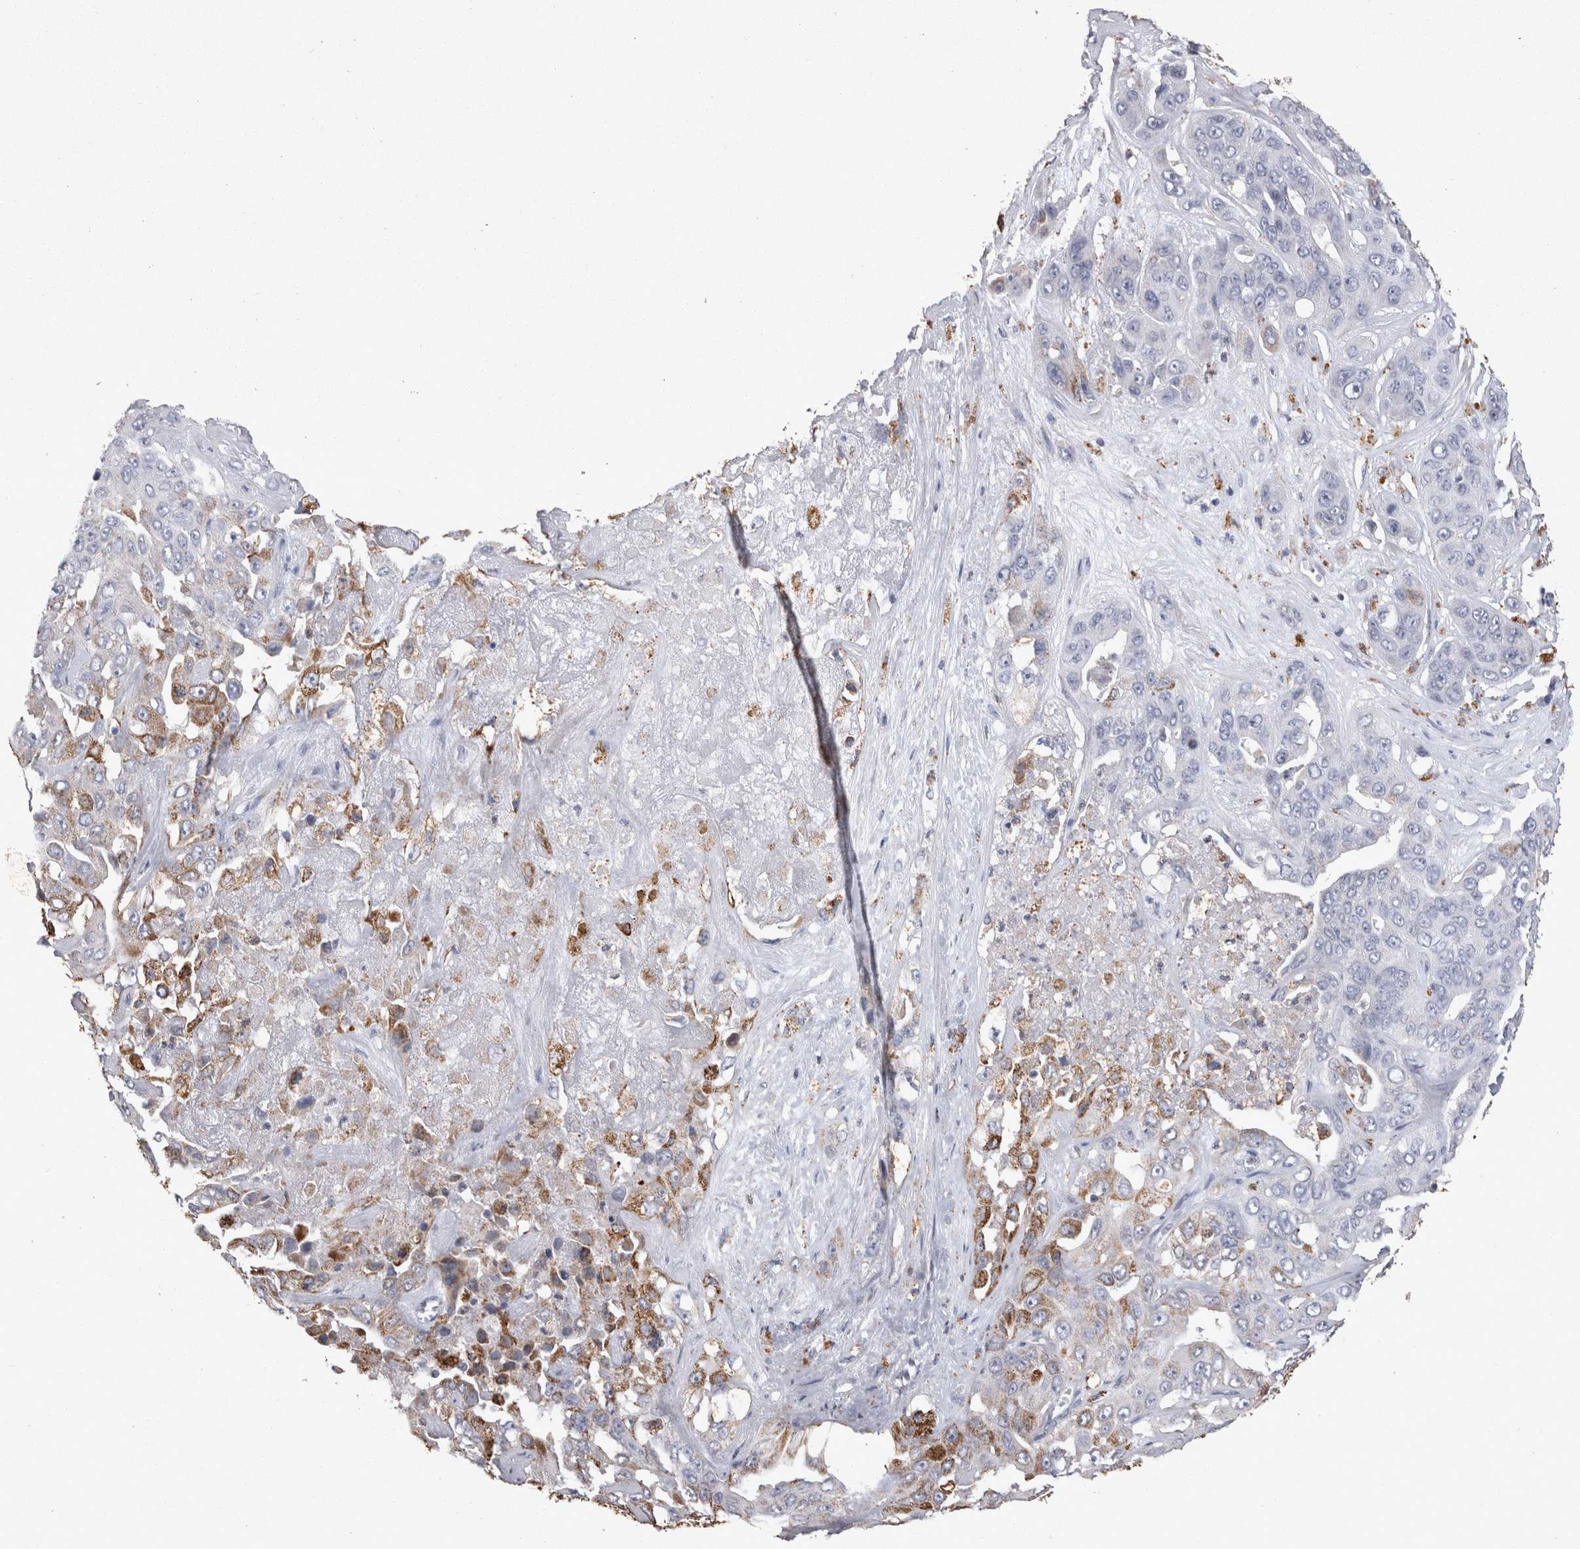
{"staining": {"intensity": "moderate", "quantity": "<25%", "location": "cytoplasmic/membranous"}, "tissue": "liver cancer", "cell_type": "Tumor cells", "image_type": "cancer", "snomed": [{"axis": "morphology", "description": "Cholangiocarcinoma"}, {"axis": "topography", "description": "Liver"}], "caption": "Protein expression by IHC shows moderate cytoplasmic/membranous staining in about <25% of tumor cells in cholangiocarcinoma (liver). Ihc stains the protein in brown and the nuclei are stained blue.", "gene": "DKK3", "patient": {"sex": "female", "age": 52}}